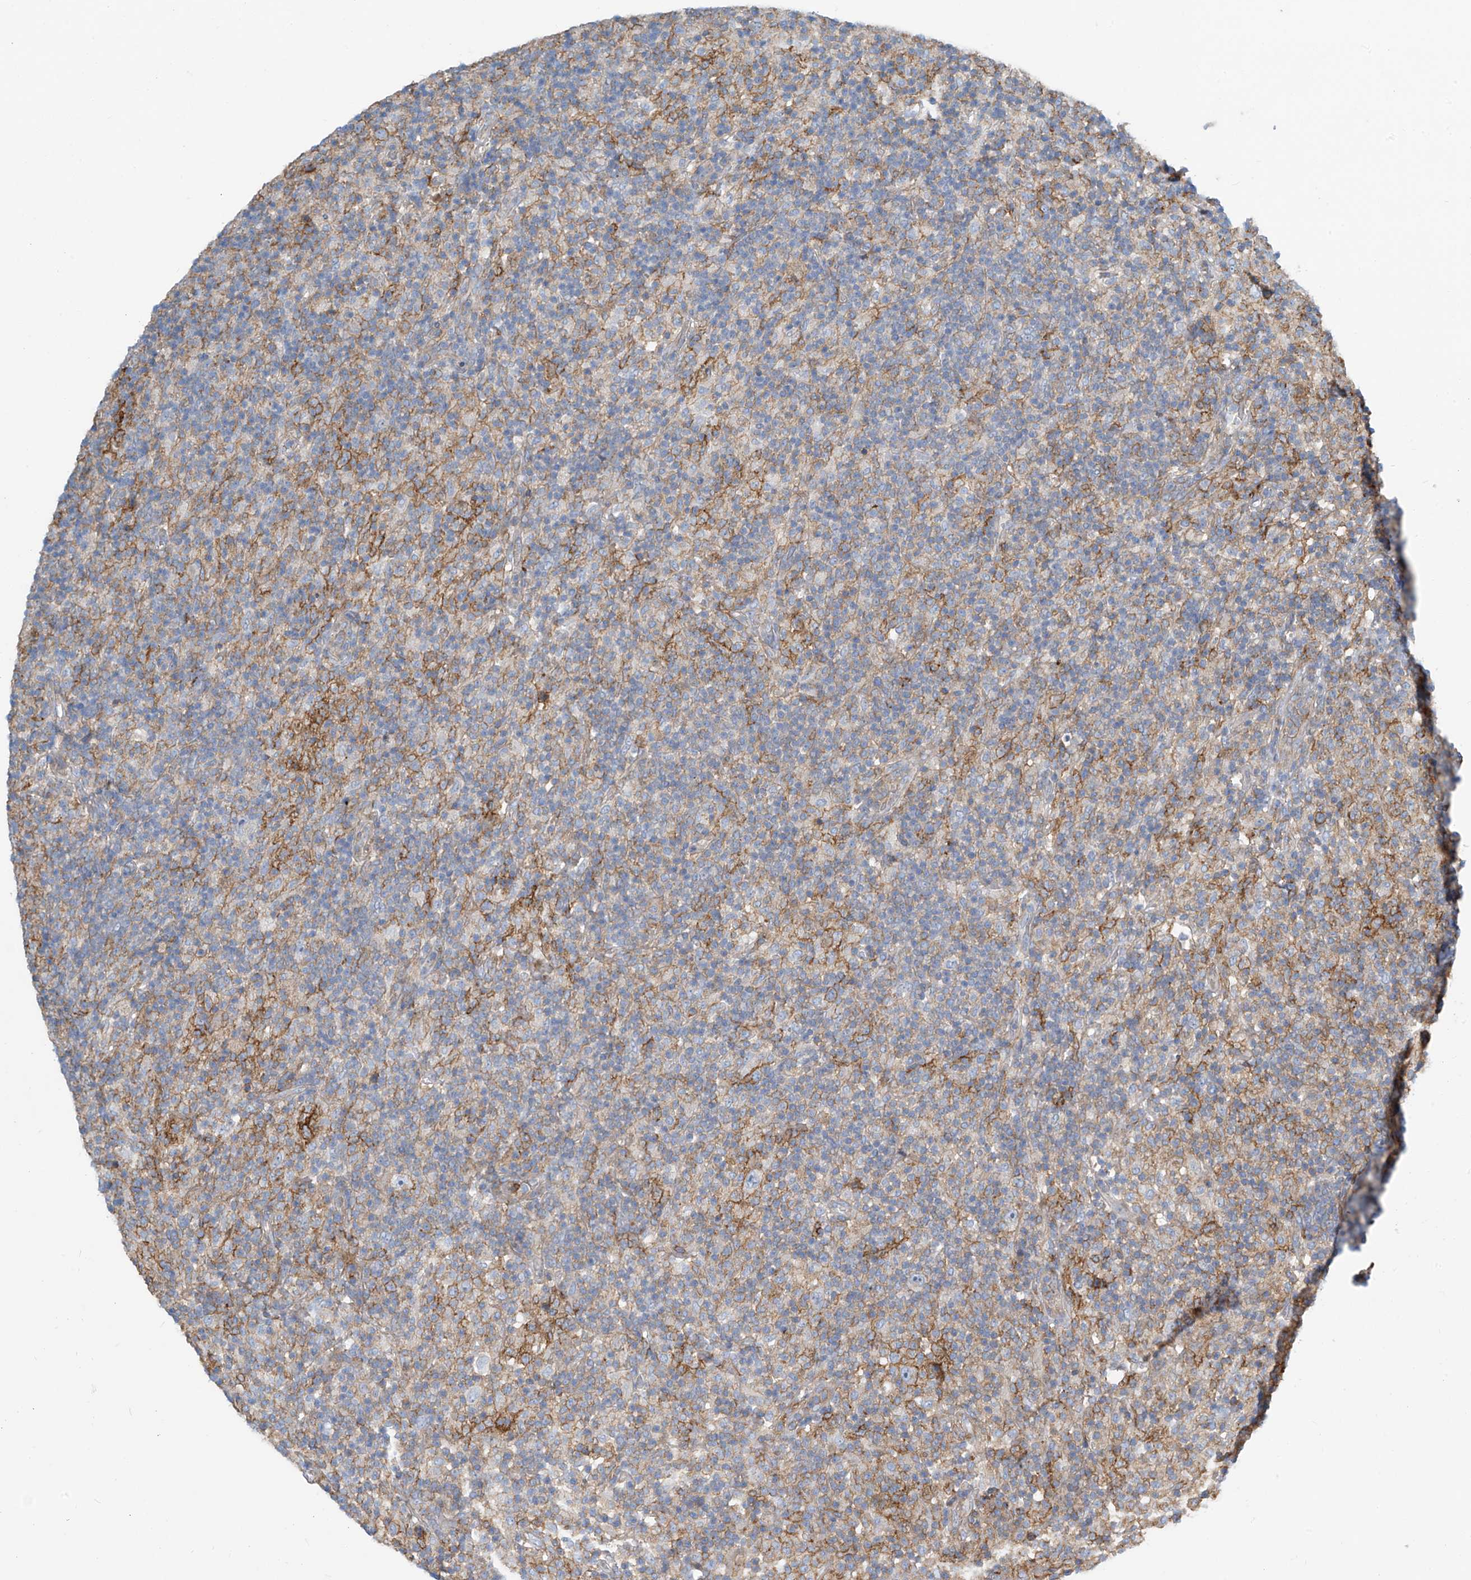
{"staining": {"intensity": "moderate", "quantity": "<25%", "location": "cytoplasmic/membranous"}, "tissue": "lymphoma", "cell_type": "Tumor cells", "image_type": "cancer", "snomed": [{"axis": "morphology", "description": "Hodgkin's disease, NOS"}, {"axis": "topography", "description": "Lymph node"}], "caption": "Protein expression analysis of Hodgkin's disease exhibits moderate cytoplasmic/membranous expression in about <25% of tumor cells.", "gene": "SLC1A5", "patient": {"sex": "male", "age": 70}}